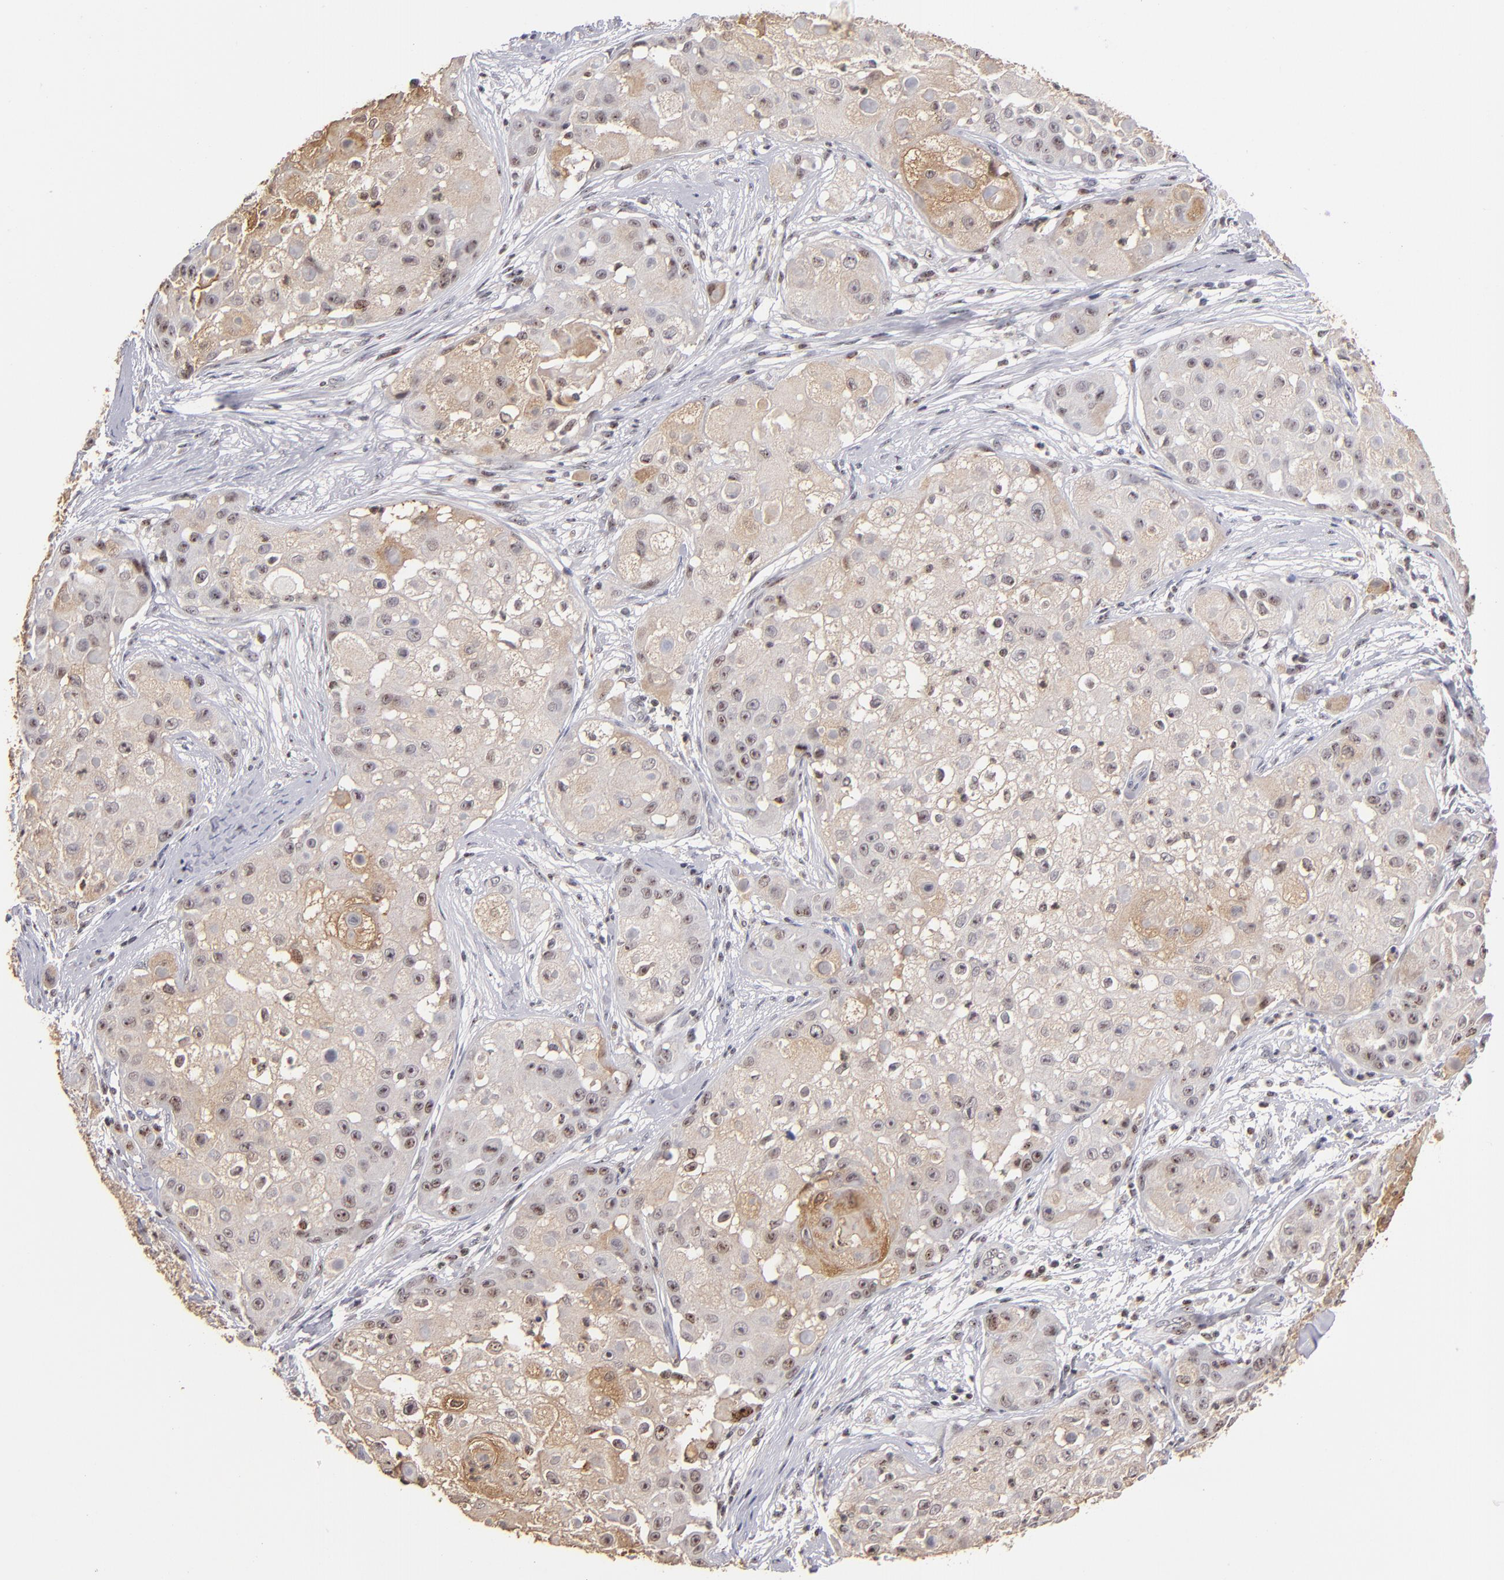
{"staining": {"intensity": "weak", "quantity": ">75%", "location": "cytoplasmic/membranous,nuclear"}, "tissue": "skin cancer", "cell_type": "Tumor cells", "image_type": "cancer", "snomed": [{"axis": "morphology", "description": "Squamous cell carcinoma, NOS"}, {"axis": "topography", "description": "Skin"}], "caption": "An immunohistochemistry (IHC) micrograph of tumor tissue is shown. Protein staining in brown shows weak cytoplasmic/membranous and nuclear positivity in skin squamous cell carcinoma within tumor cells.", "gene": "PCNX4", "patient": {"sex": "female", "age": 57}}